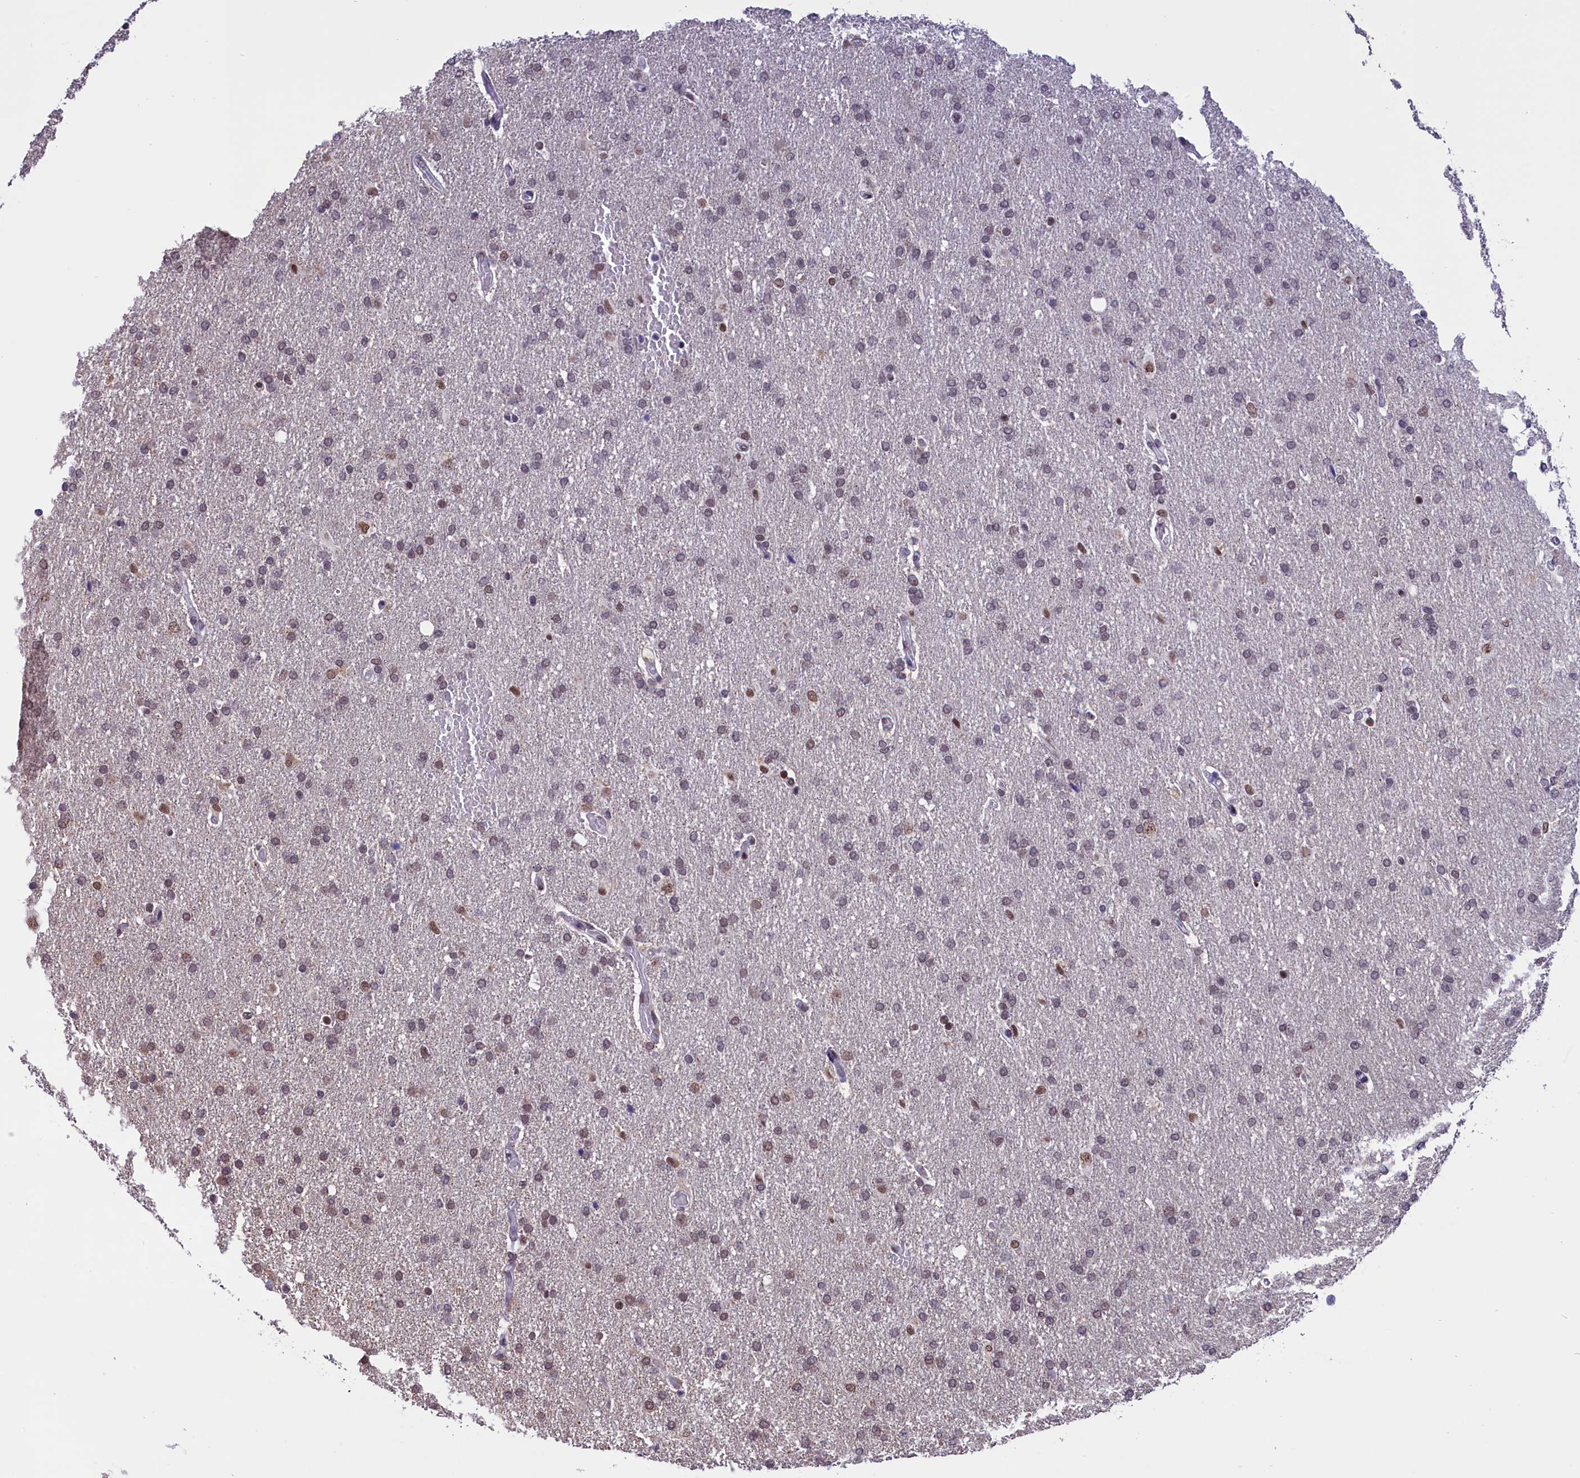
{"staining": {"intensity": "weak", "quantity": "25%-75%", "location": "nuclear"}, "tissue": "glioma", "cell_type": "Tumor cells", "image_type": "cancer", "snomed": [{"axis": "morphology", "description": "Glioma, malignant, High grade"}, {"axis": "topography", "description": "Brain"}], "caption": "Tumor cells demonstrate low levels of weak nuclear positivity in about 25%-75% of cells in glioma. (brown staining indicates protein expression, while blue staining denotes nuclei).", "gene": "CDYL2", "patient": {"sex": "male", "age": 72}}